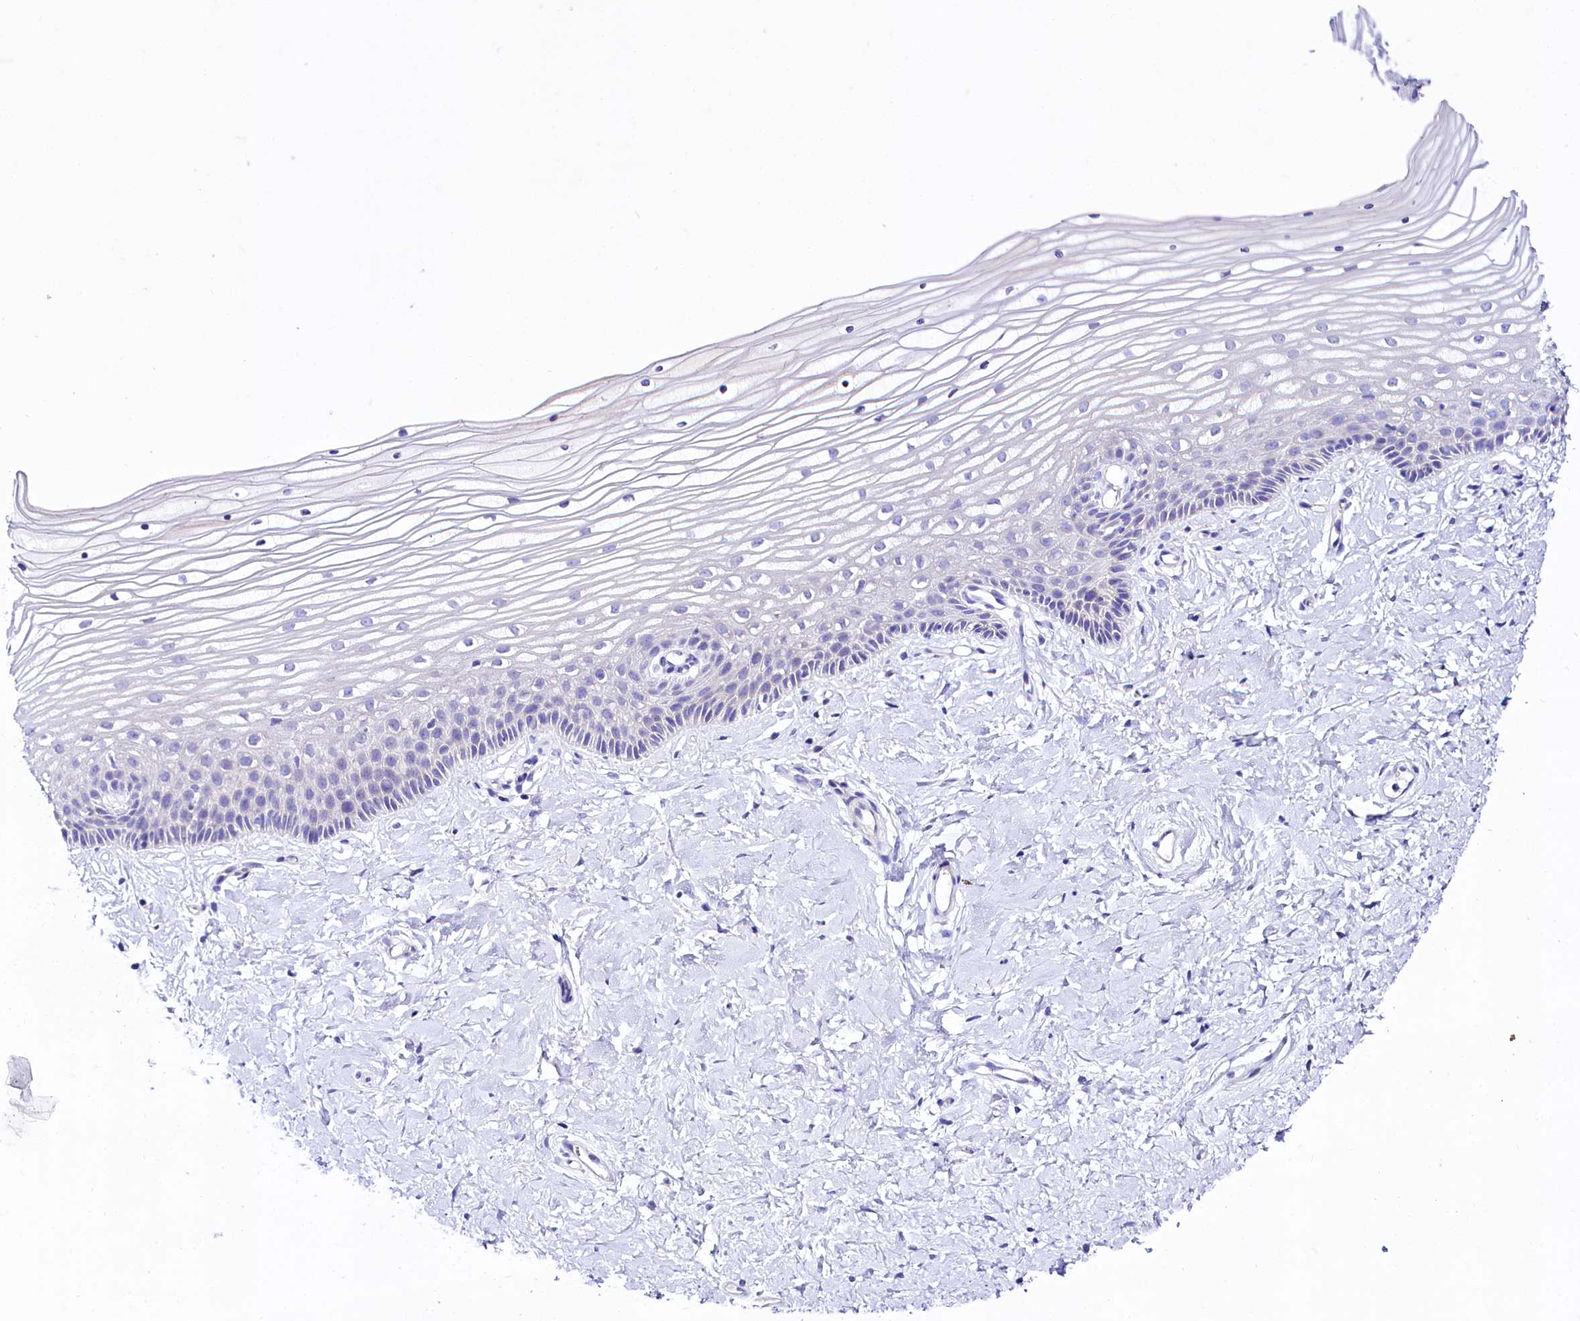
{"staining": {"intensity": "negative", "quantity": "none", "location": "none"}, "tissue": "vagina", "cell_type": "Squamous epithelial cells", "image_type": "normal", "snomed": [{"axis": "morphology", "description": "Normal tissue, NOS"}, {"axis": "topography", "description": "Vagina"}, {"axis": "topography", "description": "Cervix"}], "caption": "DAB (3,3'-diaminobenzidine) immunohistochemical staining of unremarkable vagina exhibits no significant staining in squamous epithelial cells.", "gene": "ABHD5", "patient": {"sex": "female", "age": 40}}